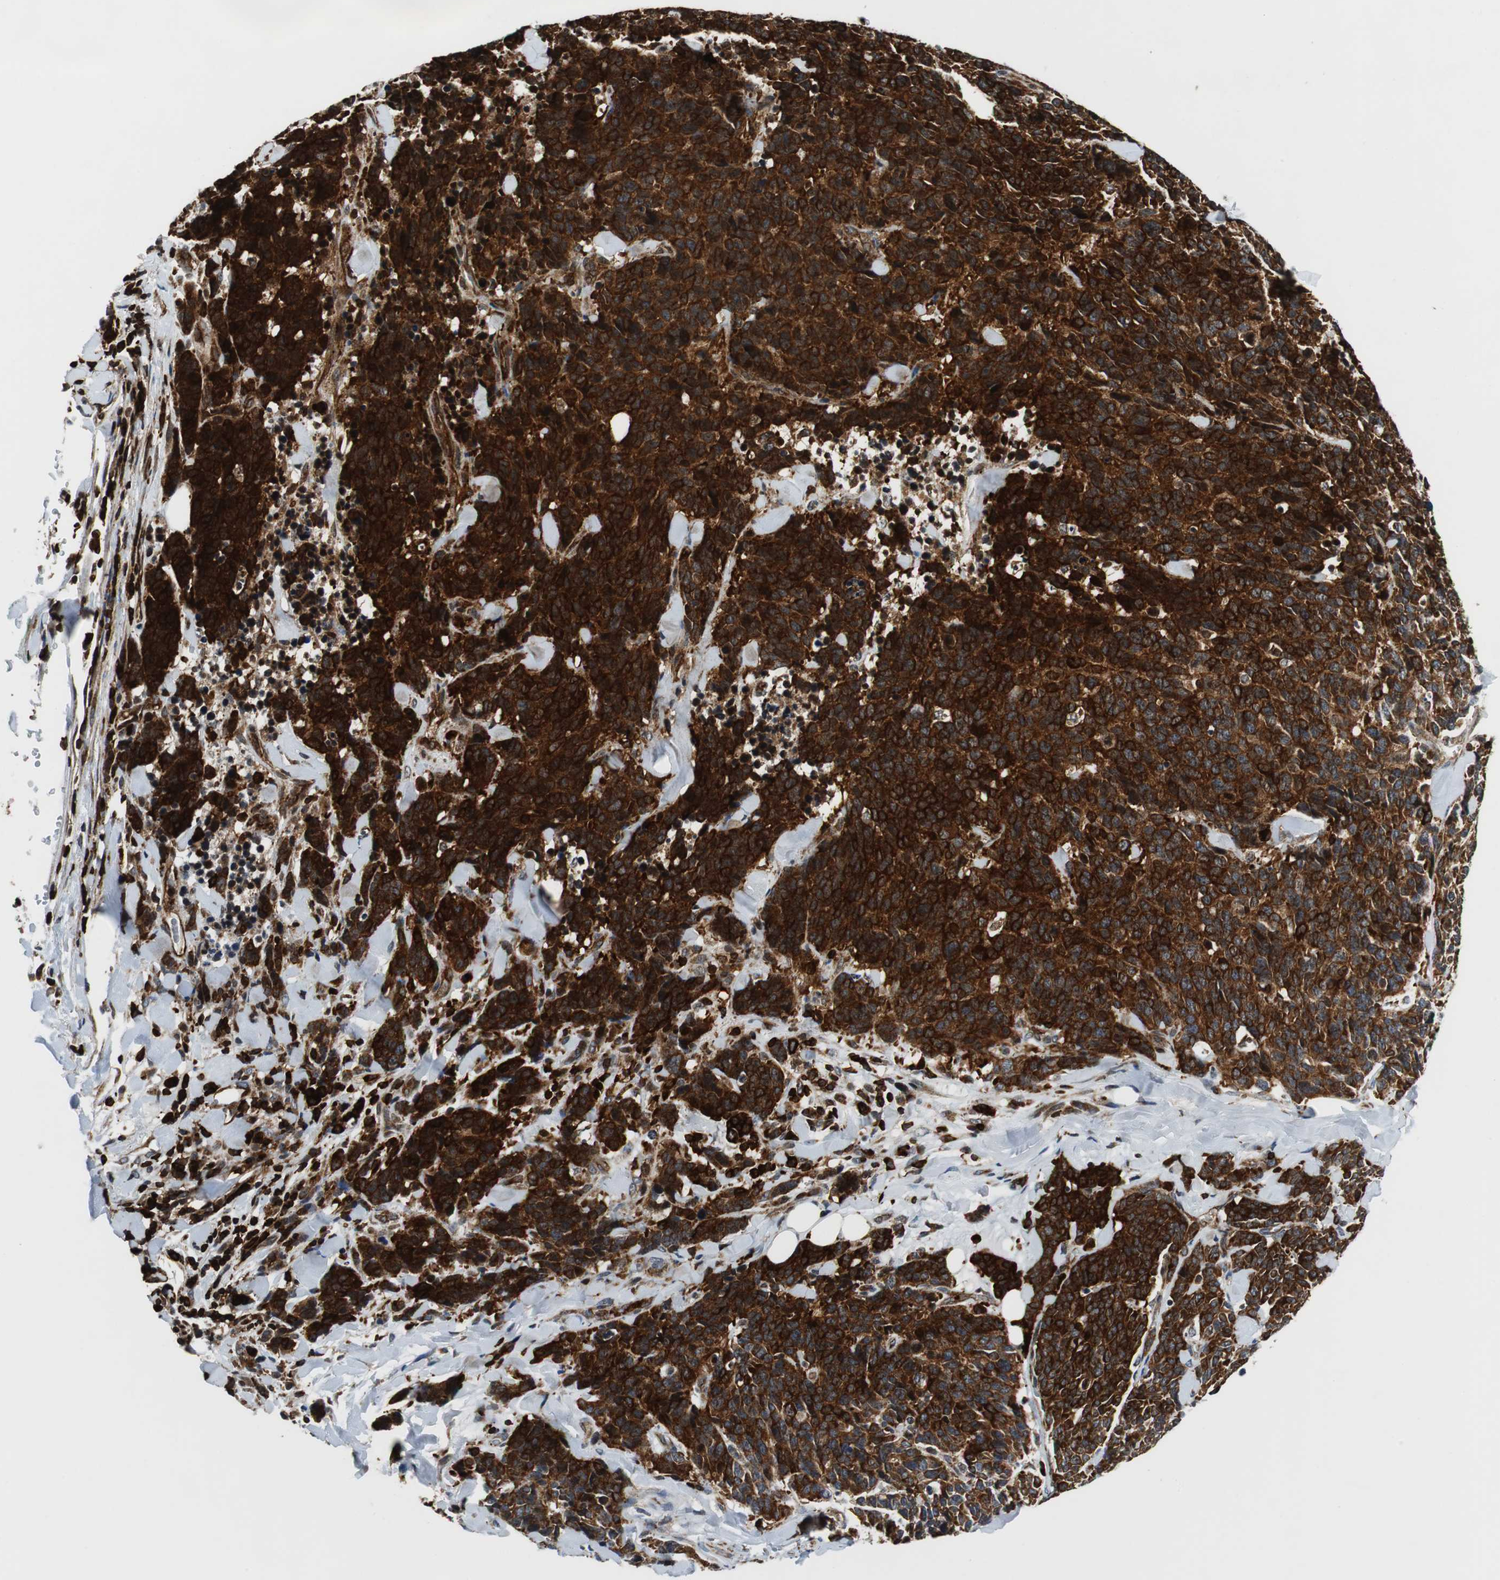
{"staining": {"intensity": "strong", "quantity": ">75%", "location": "cytoplasmic/membranous"}, "tissue": "lung cancer", "cell_type": "Tumor cells", "image_type": "cancer", "snomed": [{"axis": "morphology", "description": "Neoplasm, malignant, NOS"}, {"axis": "topography", "description": "Lung"}], "caption": "A brown stain highlights strong cytoplasmic/membranous staining of a protein in human lung cancer (neoplasm (malignant)) tumor cells.", "gene": "TUBA4A", "patient": {"sex": "female", "age": 58}}